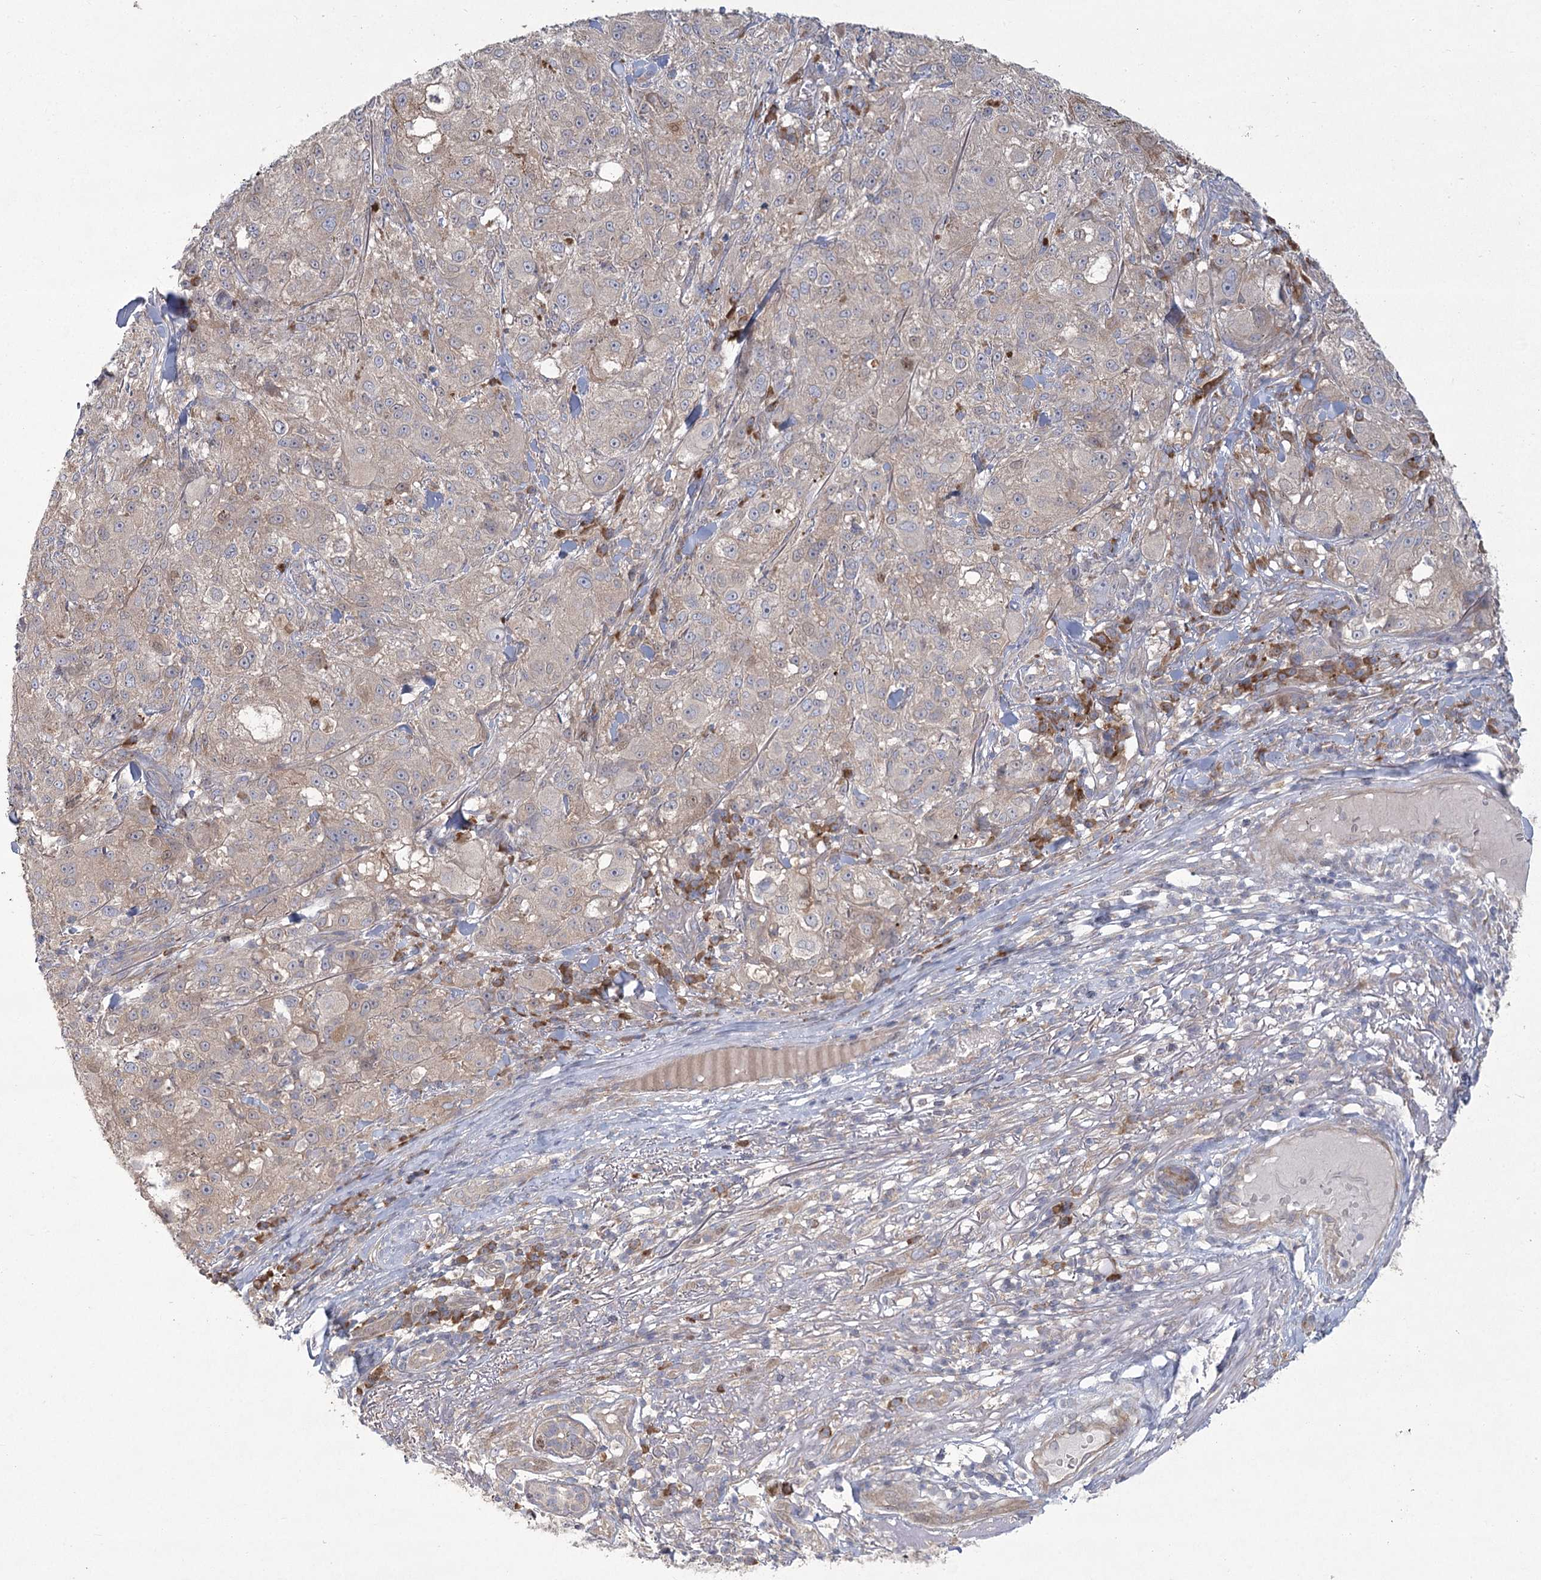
{"staining": {"intensity": "weak", "quantity": "<25%", "location": "cytoplasmic/membranous"}, "tissue": "melanoma", "cell_type": "Tumor cells", "image_type": "cancer", "snomed": [{"axis": "morphology", "description": "Necrosis, NOS"}, {"axis": "morphology", "description": "Malignant melanoma, NOS"}, {"axis": "topography", "description": "Skin"}], "caption": "Immunohistochemical staining of malignant melanoma demonstrates no significant expression in tumor cells.", "gene": "CAMTA1", "patient": {"sex": "female", "age": 87}}